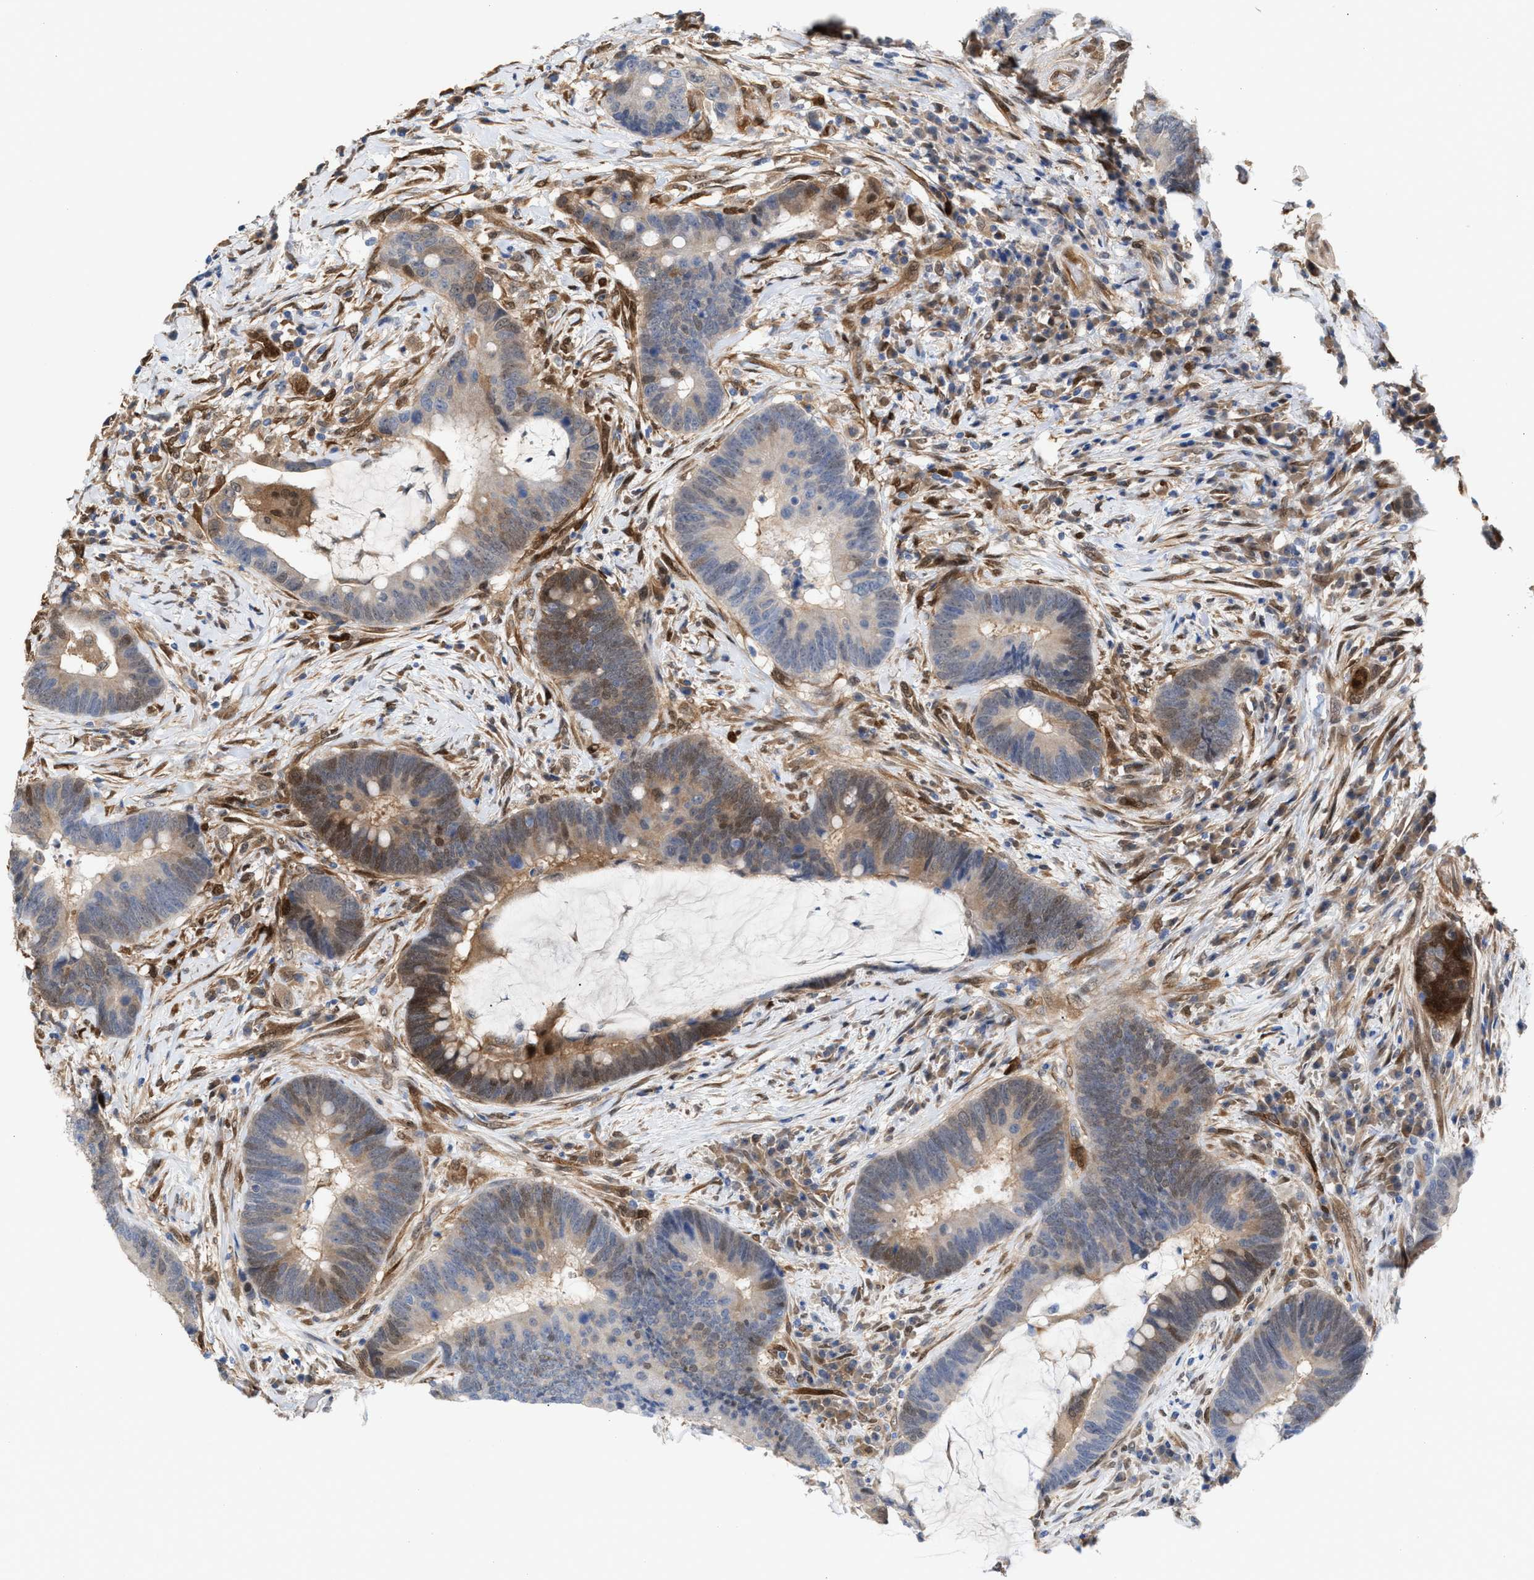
{"staining": {"intensity": "weak", "quantity": "25%-75%", "location": "cytoplasmic/membranous"}, "tissue": "colorectal cancer", "cell_type": "Tumor cells", "image_type": "cancer", "snomed": [{"axis": "morphology", "description": "Adenocarcinoma, NOS"}, {"axis": "topography", "description": "Rectum"}, {"axis": "topography", "description": "Anal"}], "caption": "Immunohistochemistry (IHC) image of human colorectal cancer (adenocarcinoma) stained for a protein (brown), which demonstrates low levels of weak cytoplasmic/membranous positivity in approximately 25%-75% of tumor cells.", "gene": "TP53I3", "patient": {"sex": "female", "age": 89}}